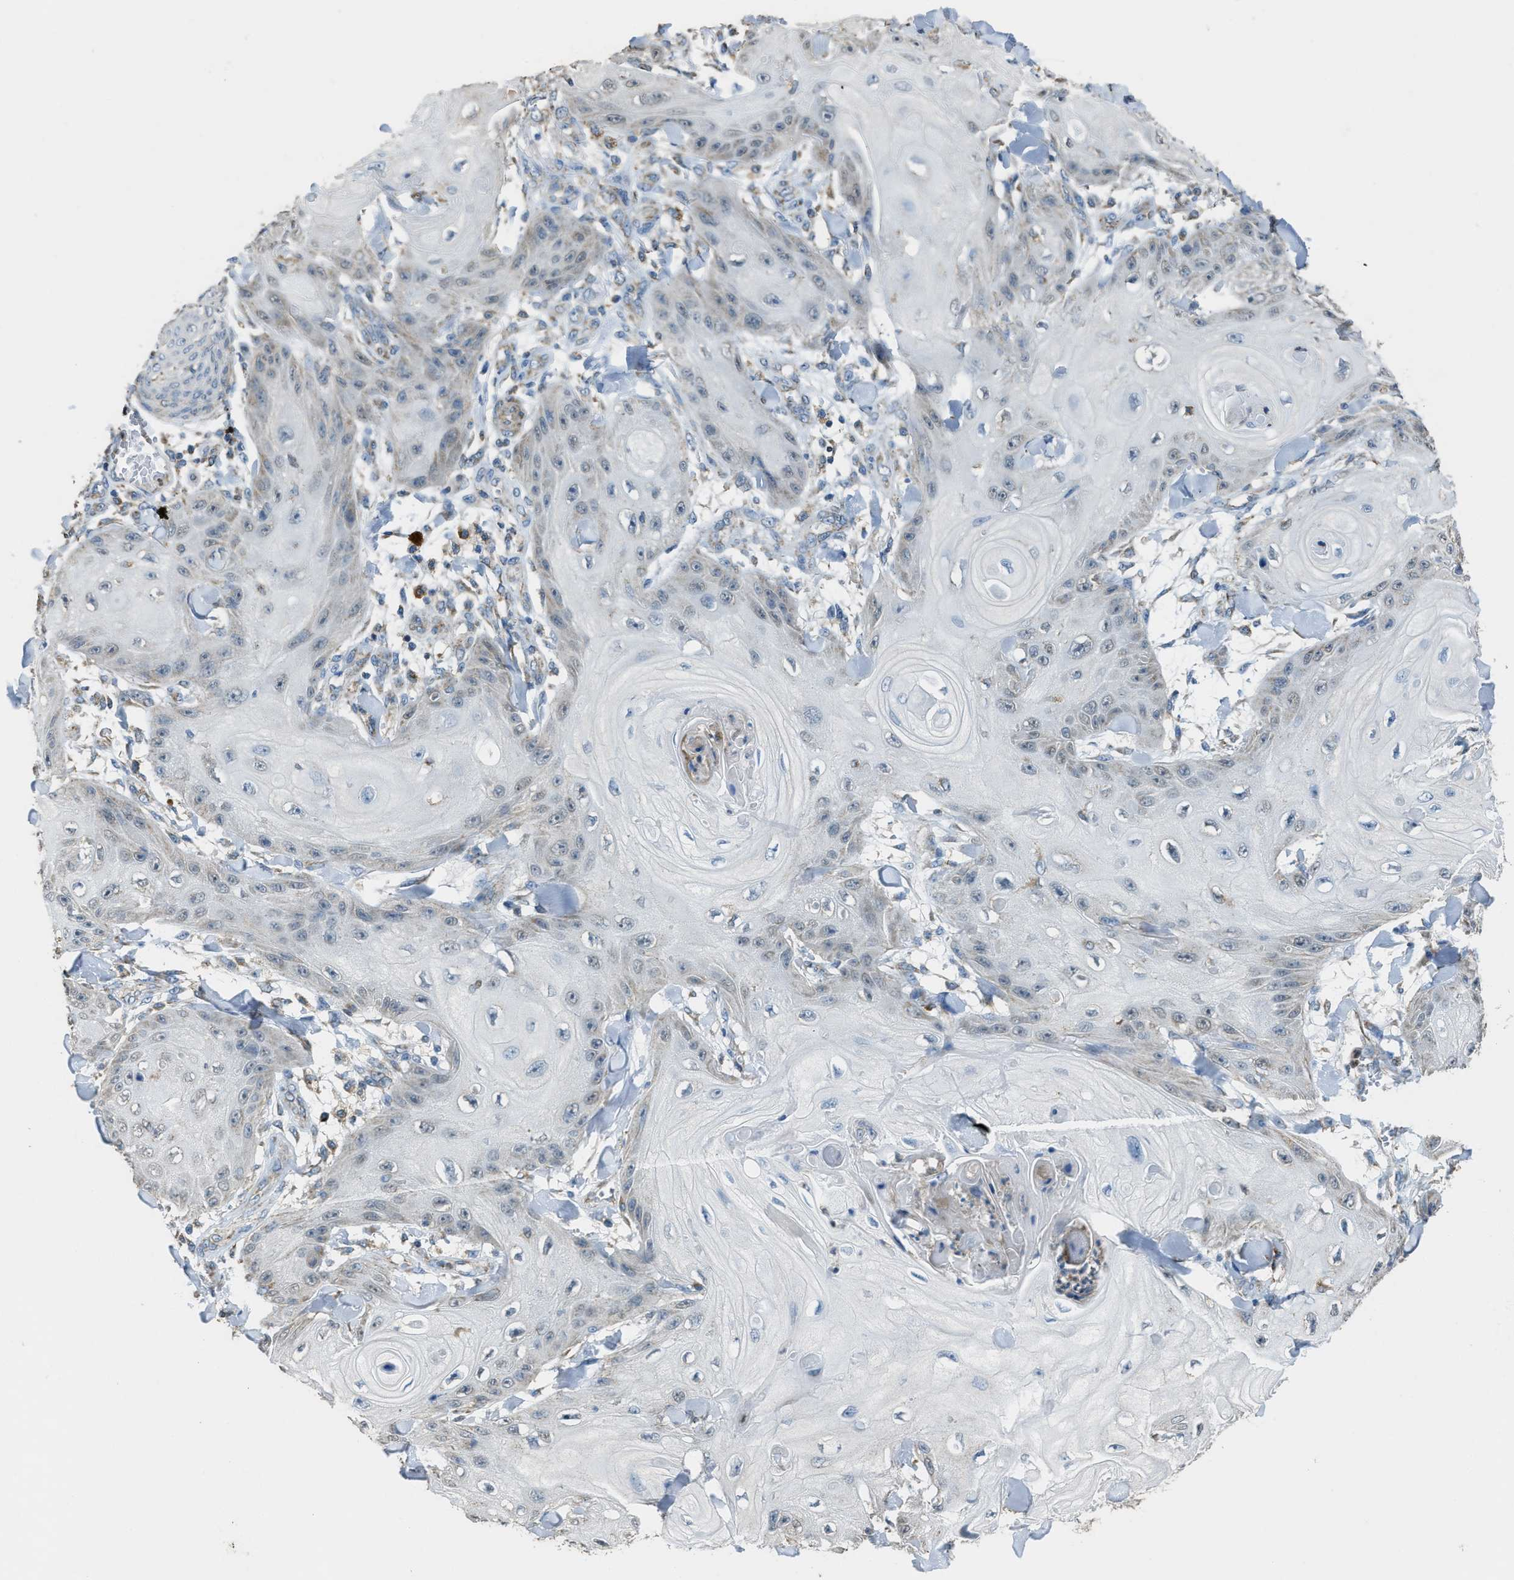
{"staining": {"intensity": "weak", "quantity": "<25%", "location": "cytoplasmic/membranous"}, "tissue": "skin cancer", "cell_type": "Tumor cells", "image_type": "cancer", "snomed": [{"axis": "morphology", "description": "Squamous cell carcinoma, NOS"}, {"axis": "topography", "description": "Skin"}], "caption": "The immunohistochemistry photomicrograph has no significant positivity in tumor cells of skin squamous cell carcinoma tissue.", "gene": "SLC25A11", "patient": {"sex": "male", "age": 74}}